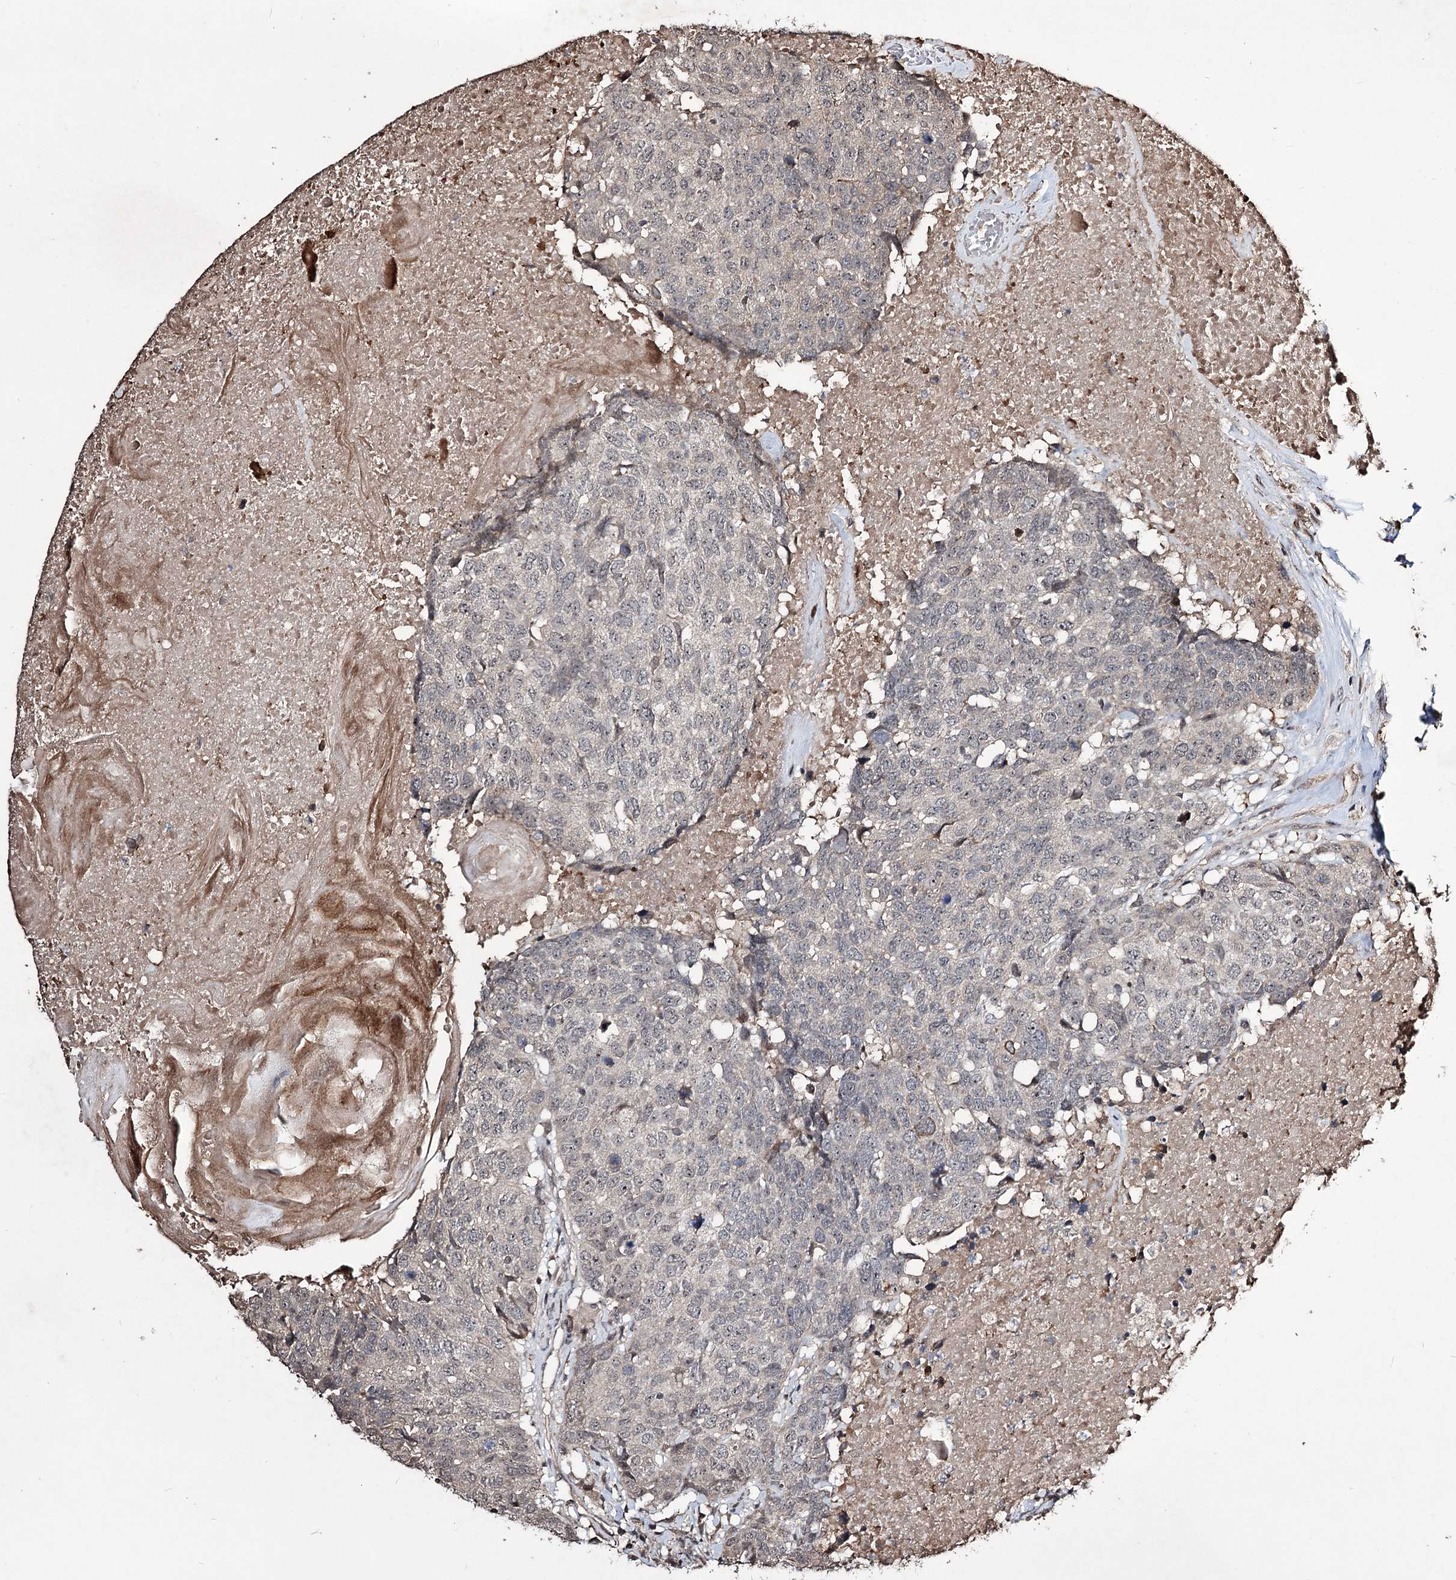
{"staining": {"intensity": "negative", "quantity": "none", "location": "none"}, "tissue": "head and neck cancer", "cell_type": "Tumor cells", "image_type": "cancer", "snomed": [{"axis": "morphology", "description": "Squamous cell carcinoma, NOS"}, {"axis": "topography", "description": "Head-Neck"}], "caption": "Tumor cells are negative for brown protein staining in head and neck squamous cell carcinoma.", "gene": "CPNE8", "patient": {"sex": "male", "age": 66}}